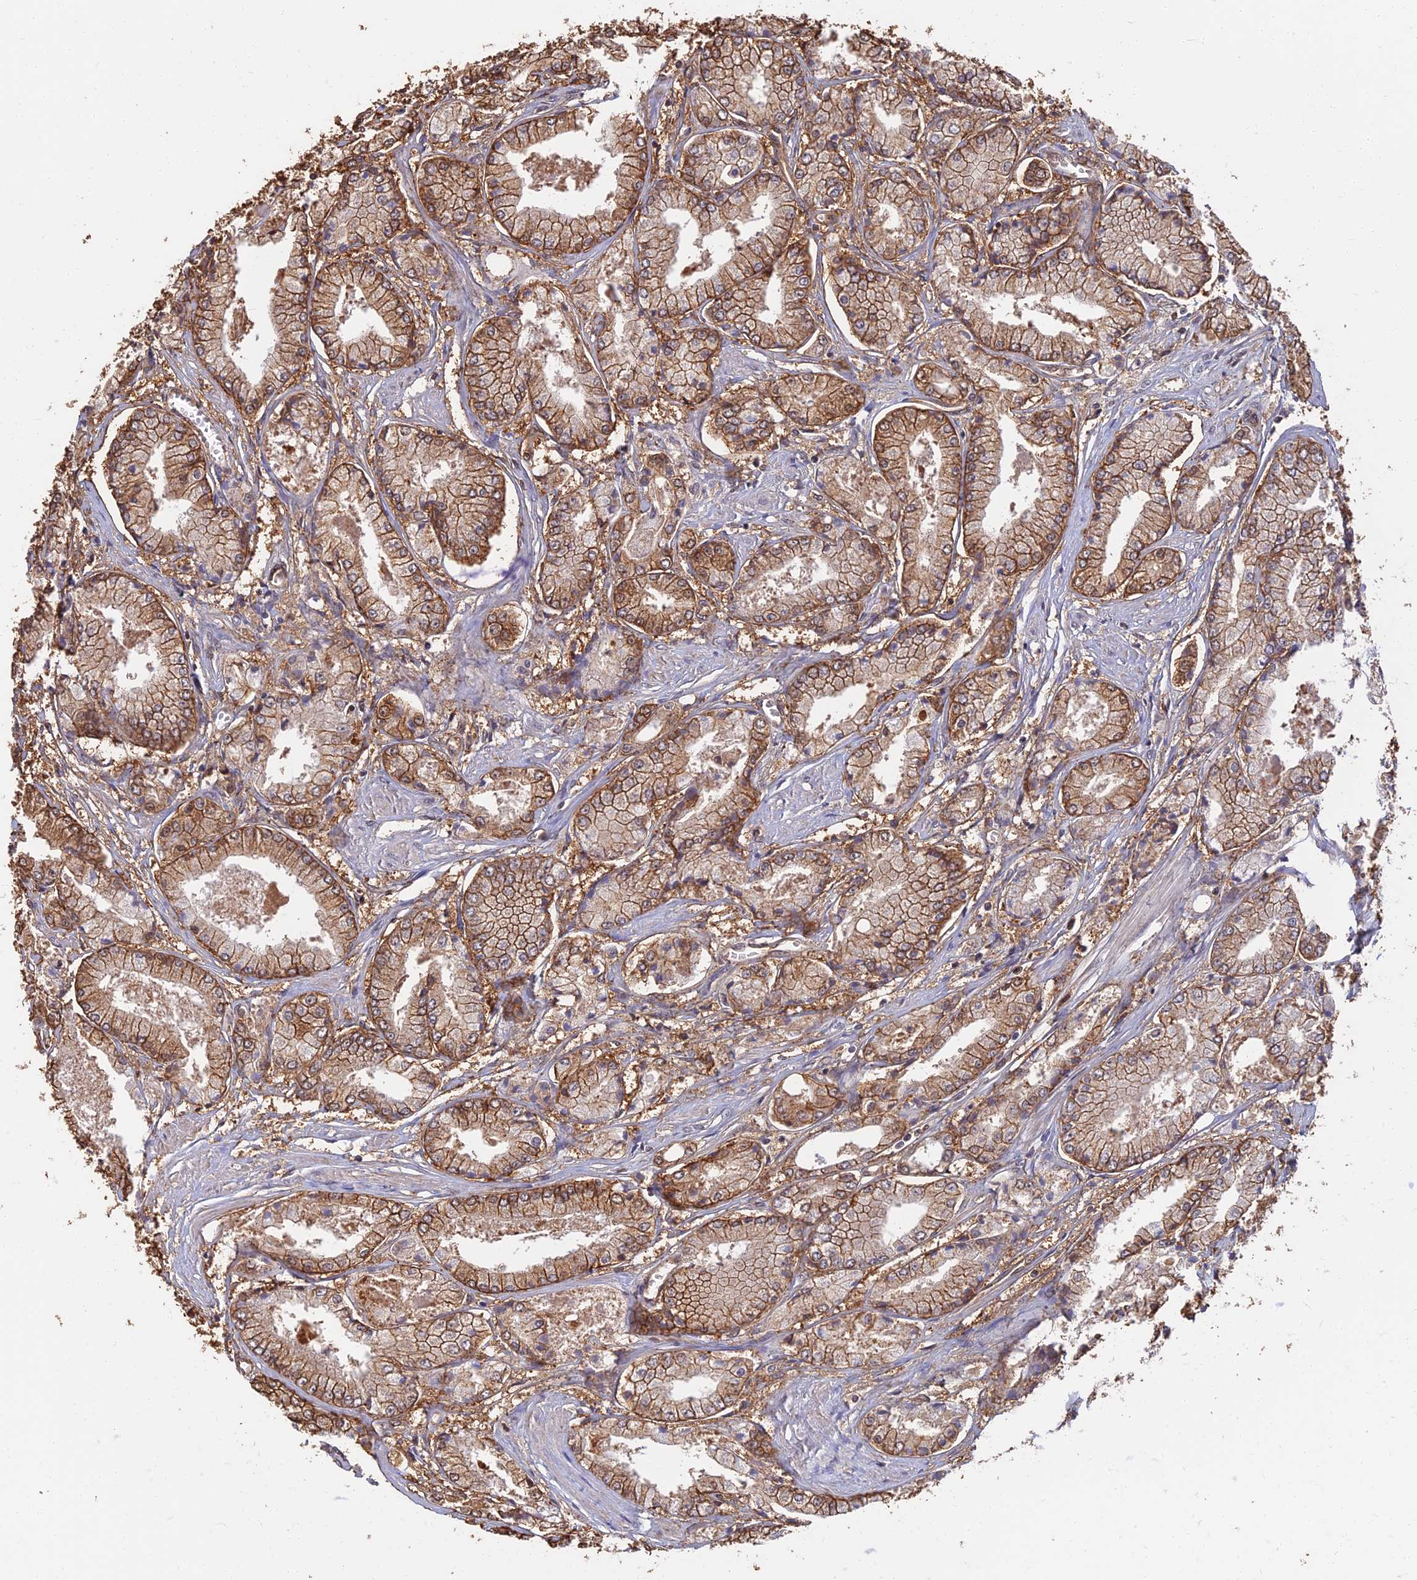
{"staining": {"intensity": "moderate", "quantity": ">75%", "location": "cytoplasmic/membranous"}, "tissue": "prostate cancer", "cell_type": "Tumor cells", "image_type": "cancer", "snomed": [{"axis": "morphology", "description": "Adenocarcinoma, Low grade"}, {"axis": "topography", "description": "Prostate"}], "caption": "Moderate cytoplasmic/membranous expression for a protein is seen in approximately >75% of tumor cells of low-grade adenocarcinoma (prostate) using immunohistochemistry (IHC).", "gene": "LRRN3", "patient": {"sex": "male", "age": 60}}